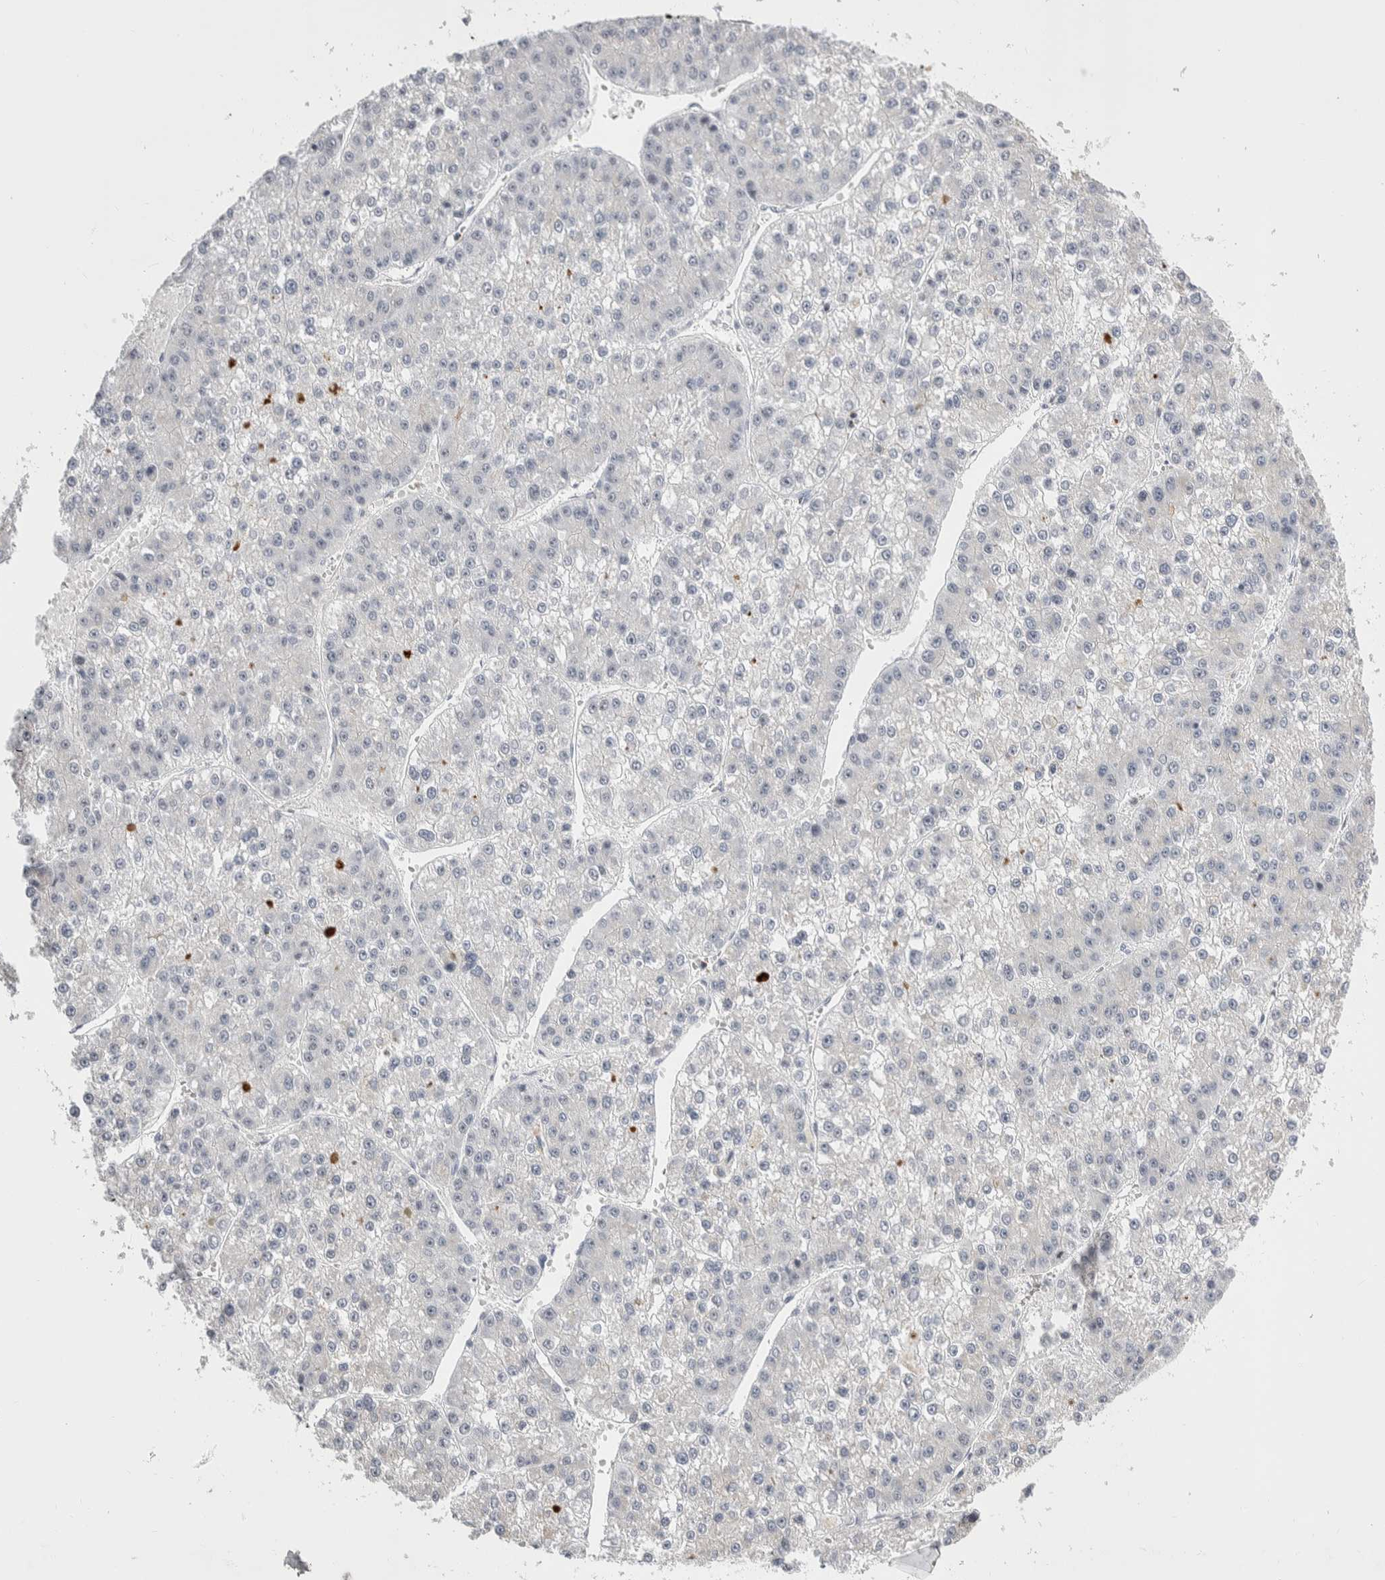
{"staining": {"intensity": "negative", "quantity": "none", "location": "none"}, "tissue": "liver cancer", "cell_type": "Tumor cells", "image_type": "cancer", "snomed": [{"axis": "morphology", "description": "Carcinoma, Hepatocellular, NOS"}, {"axis": "topography", "description": "Liver"}], "caption": "High magnification brightfield microscopy of liver cancer (hepatocellular carcinoma) stained with DAB (brown) and counterstained with hematoxylin (blue): tumor cells show no significant positivity.", "gene": "CEP295NL", "patient": {"sex": "female", "age": 73}}